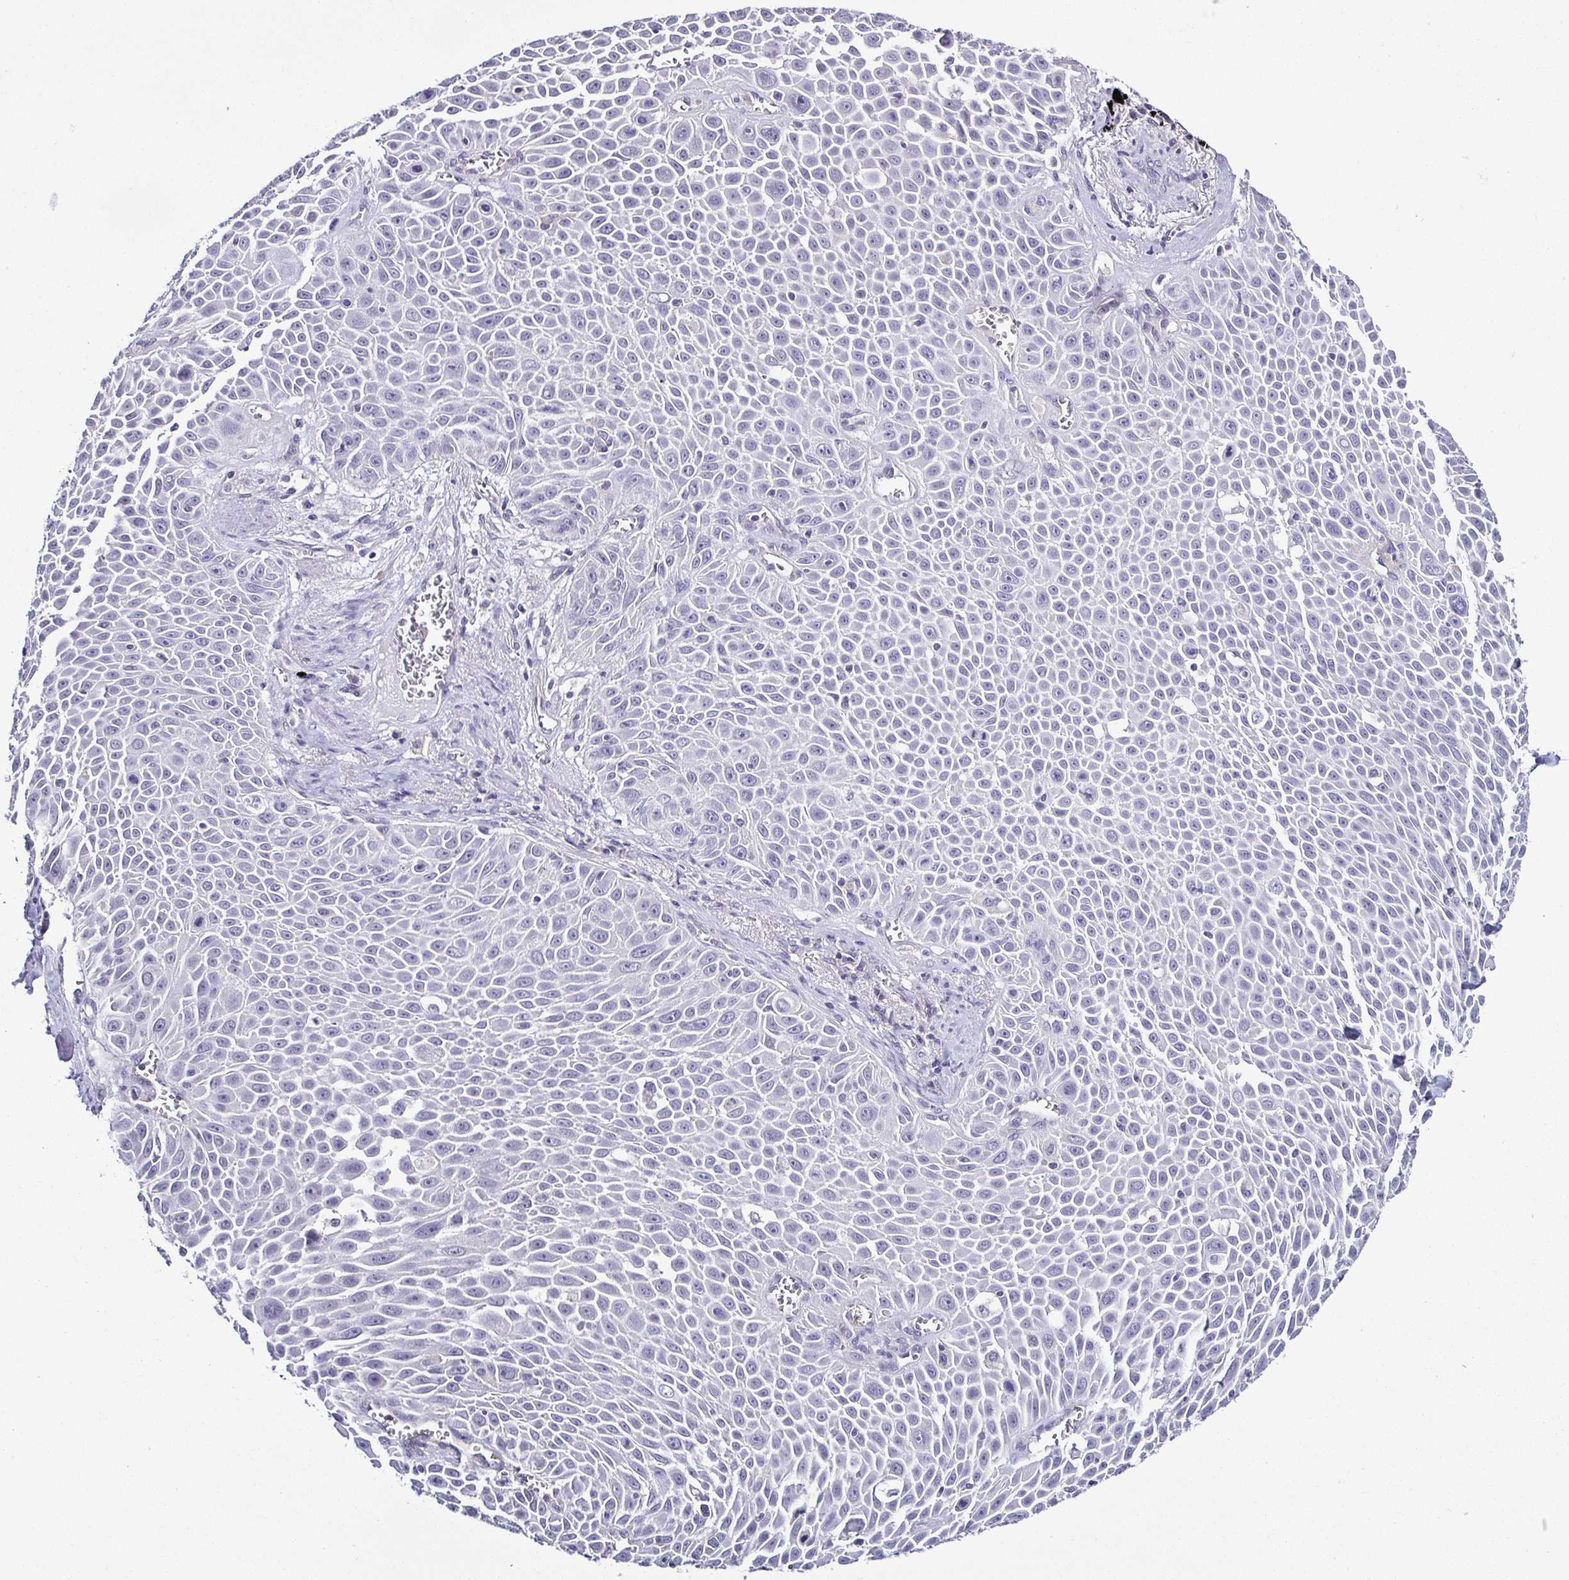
{"staining": {"intensity": "negative", "quantity": "none", "location": "none"}, "tissue": "lung cancer", "cell_type": "Tumor cells", "image_type": "cancer", "snomed": [{"axis": "morphology", "description": "Squamous cell carcinoma, NOS"}, {"axis": "morphology", "description": "Squamous cell carcinoma, metastatic, NOS"}, {"axis": "topography", "description": "Lymph node"}, {"axis": "topography", "description": "Lung"}], "caption": "This is an IHC micrograph of lung cancer (metastatic squamous cell carcinoma). There is no expression in tumor cells.", "gene": "TNNT2", "patient": {"sex": "female", "age": 62}}